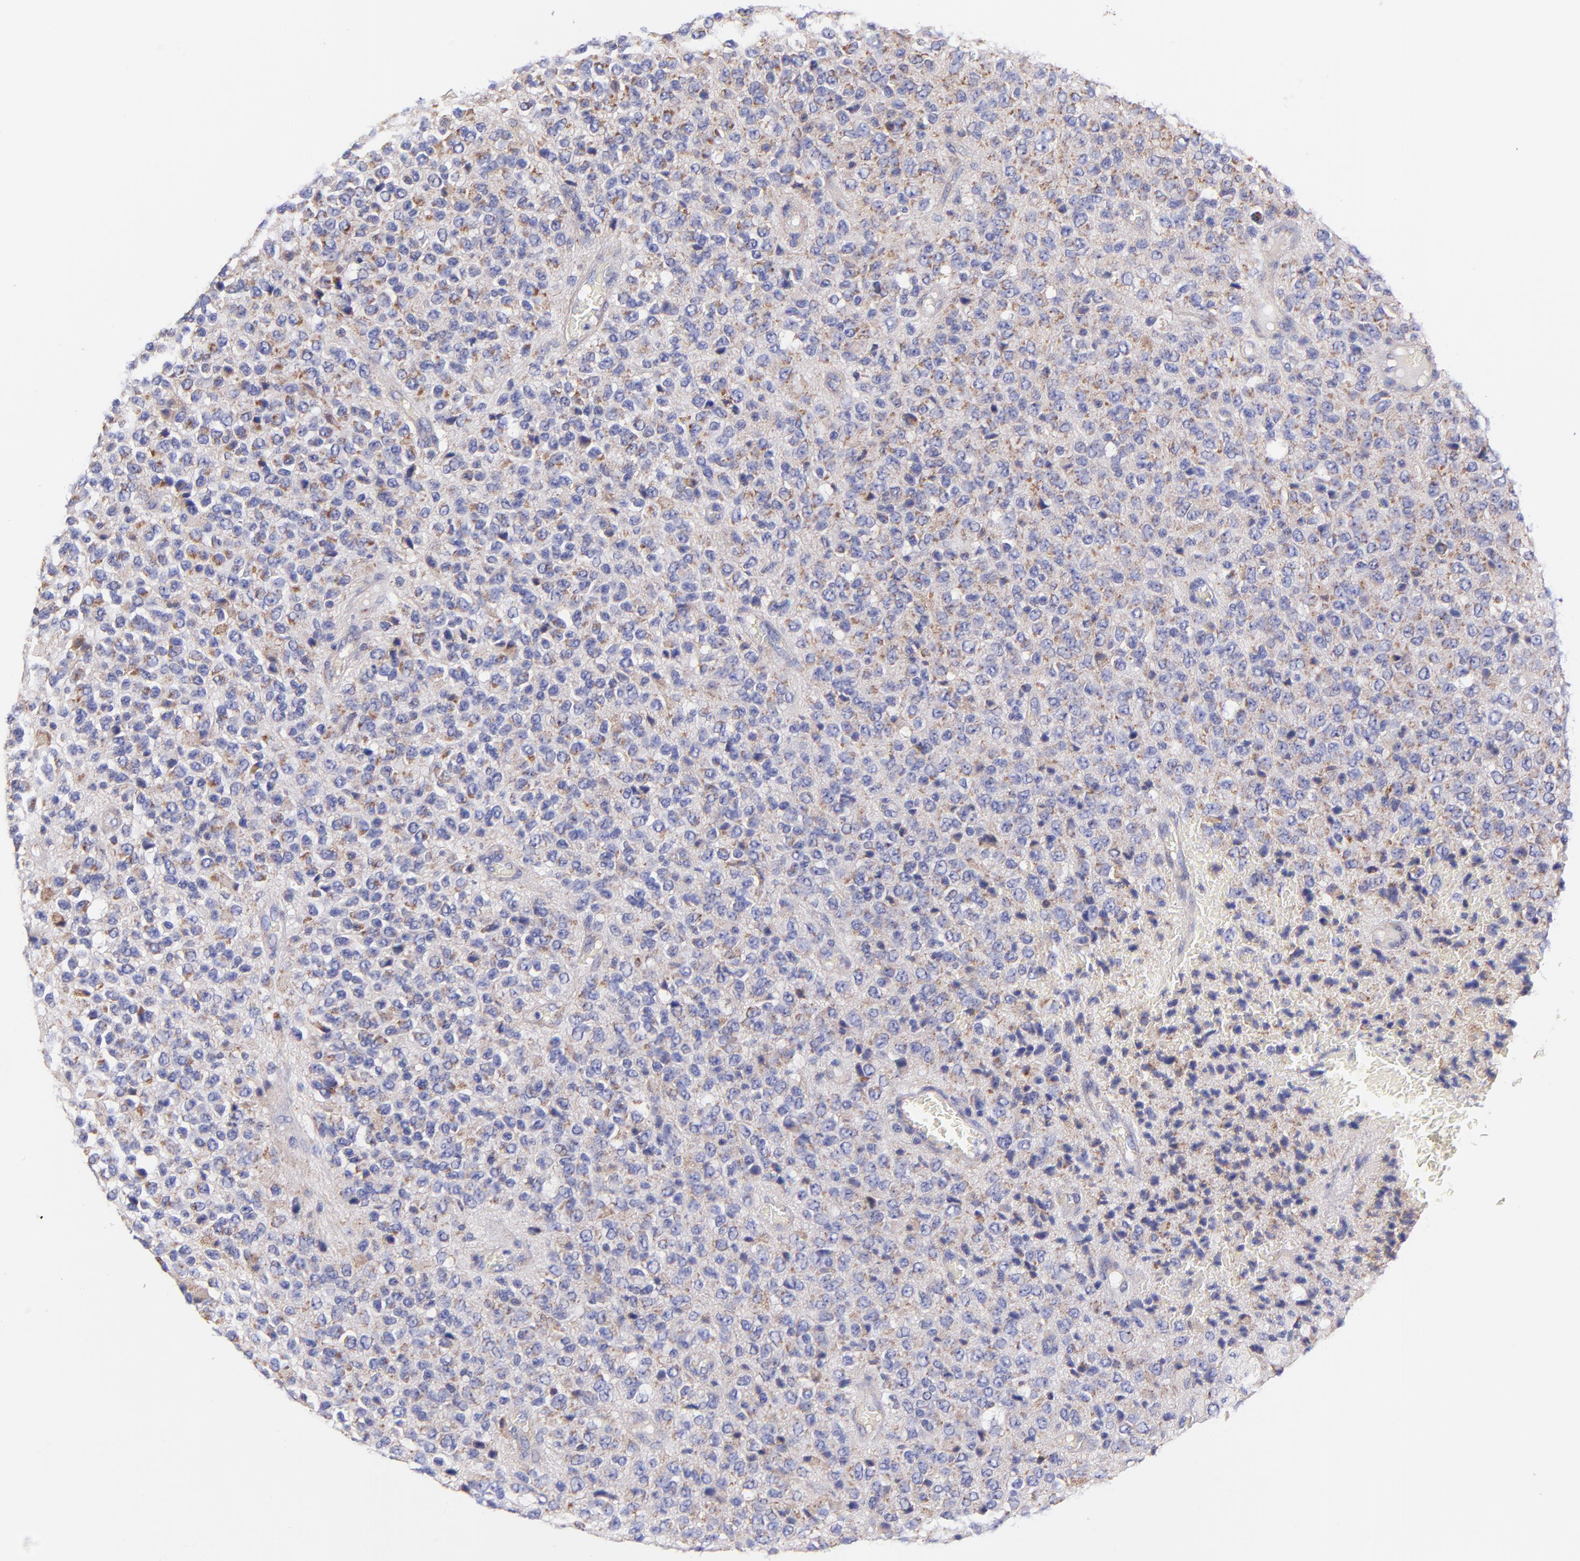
{"staining": {"intensity": "weak", "quantity": "<25%", "location": "cytoplasmic/membranous"}, "tissue": "glioma", "cell_type": "Tumor cells", "image_type": "cancer", "snomed": [{"axis": "morphology", "description": "Glioma, malignant, High grade"}, {"axis": "topography", "description": "pancreas cauda"}], "caption": "DAB (3,3'-diaminobenzidine) immunohistochemical staining of high-grade glioma (malignant) displays no significant staining in tumor cells.", "gene": "NDUFB7", "patient": {"sex": "male", "age": 60}}